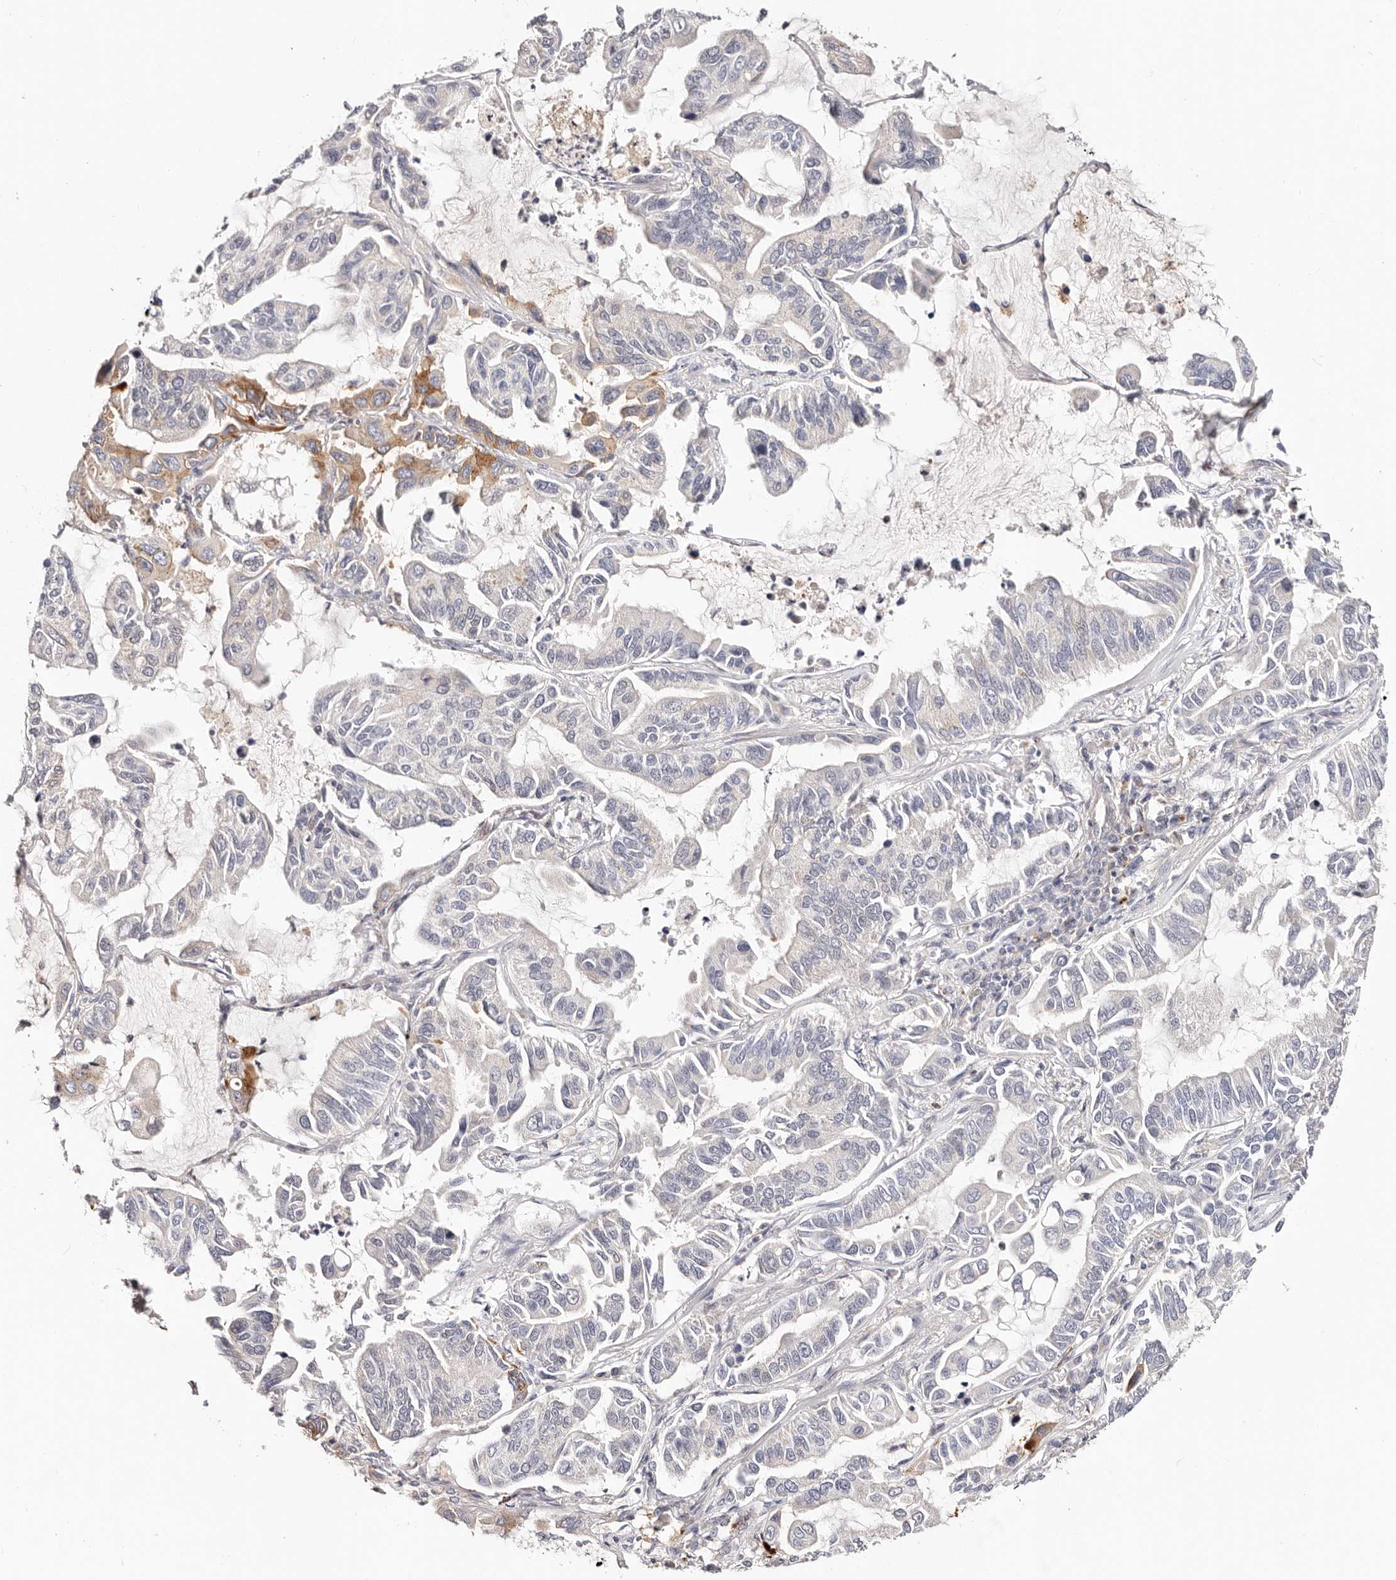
{"staining": {"intensity": "moderate", "quantity": "<25%", "location": "cytoplasmic/membranous"}, "tissue": "lung cancer", "cell_type": "Tumor cells", "image_type": "cancer", "snomed": [{"axis": "morphology", "description": "Adenocarcinoma, NOS"}, {"axis": "topography", "description": "Lung"}], "caption": "Human lung adenocarcinoma stained with a protein marker exhibits moderate staining in tumor cells.", "gene": "VIPAS39", "patient": {"sex": "male", "age": 64}}